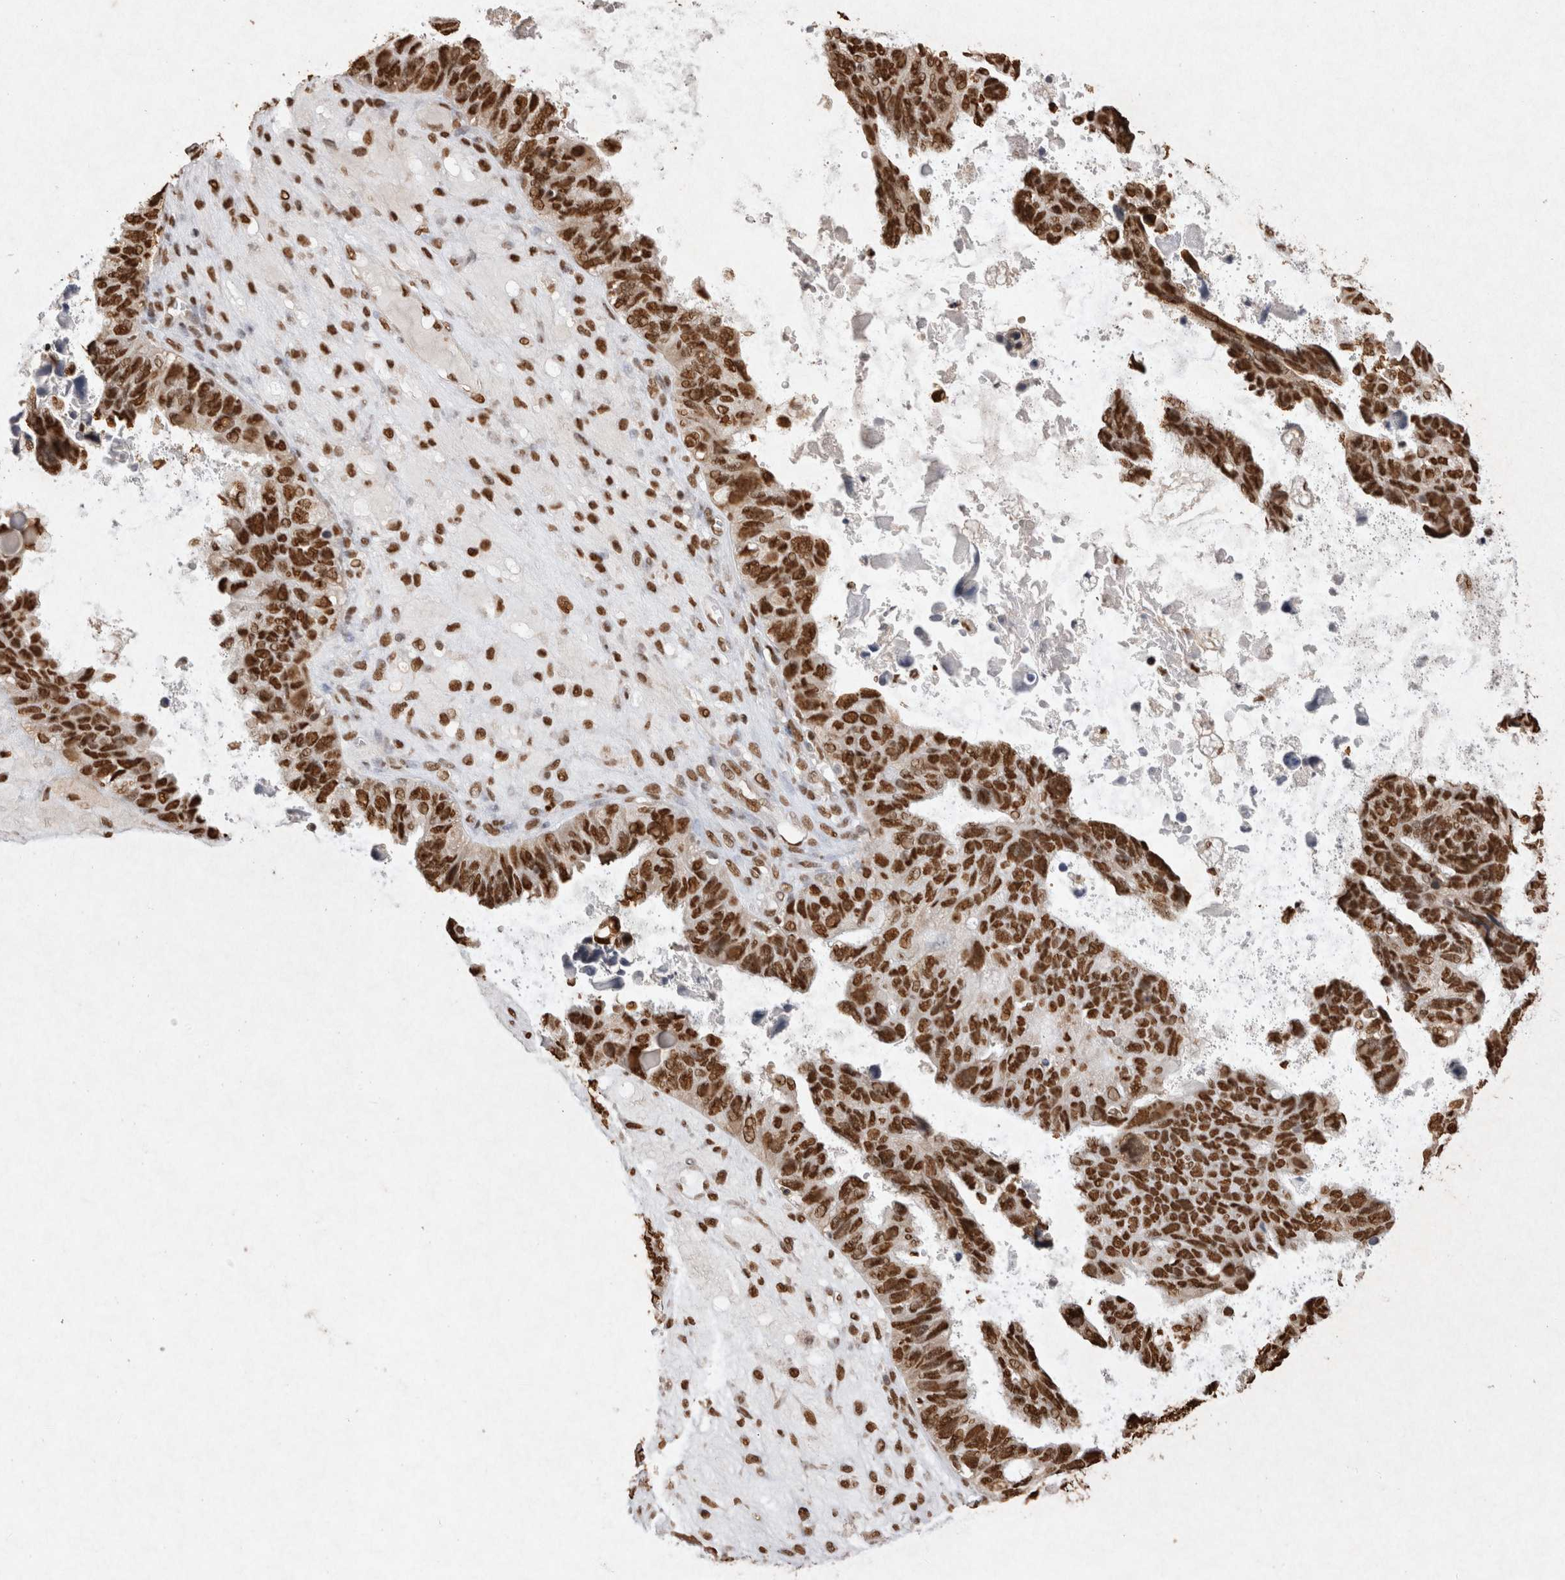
{"staining": {"intensity": "strong", "quantity": ">75%", "location": "nuclear"}, "tissue": "ovarian cancer", "cell_type": "Tumor cells", "image_type": "cancer", "snomed": [{"axis": "morphology", "description": "Cystadenocarcinoma, serous, NOS"}, {"axis": "topography", "description": "Ovary"}], "caption": "Immunohistochemistry of ovarian cancer (serous cystadenocarcinoma) exhibits high levels of strong nuclear staining in about >75% of tumor cells.", "gene": "HDGF", "patient": {"sex": "female", "age": 79}}